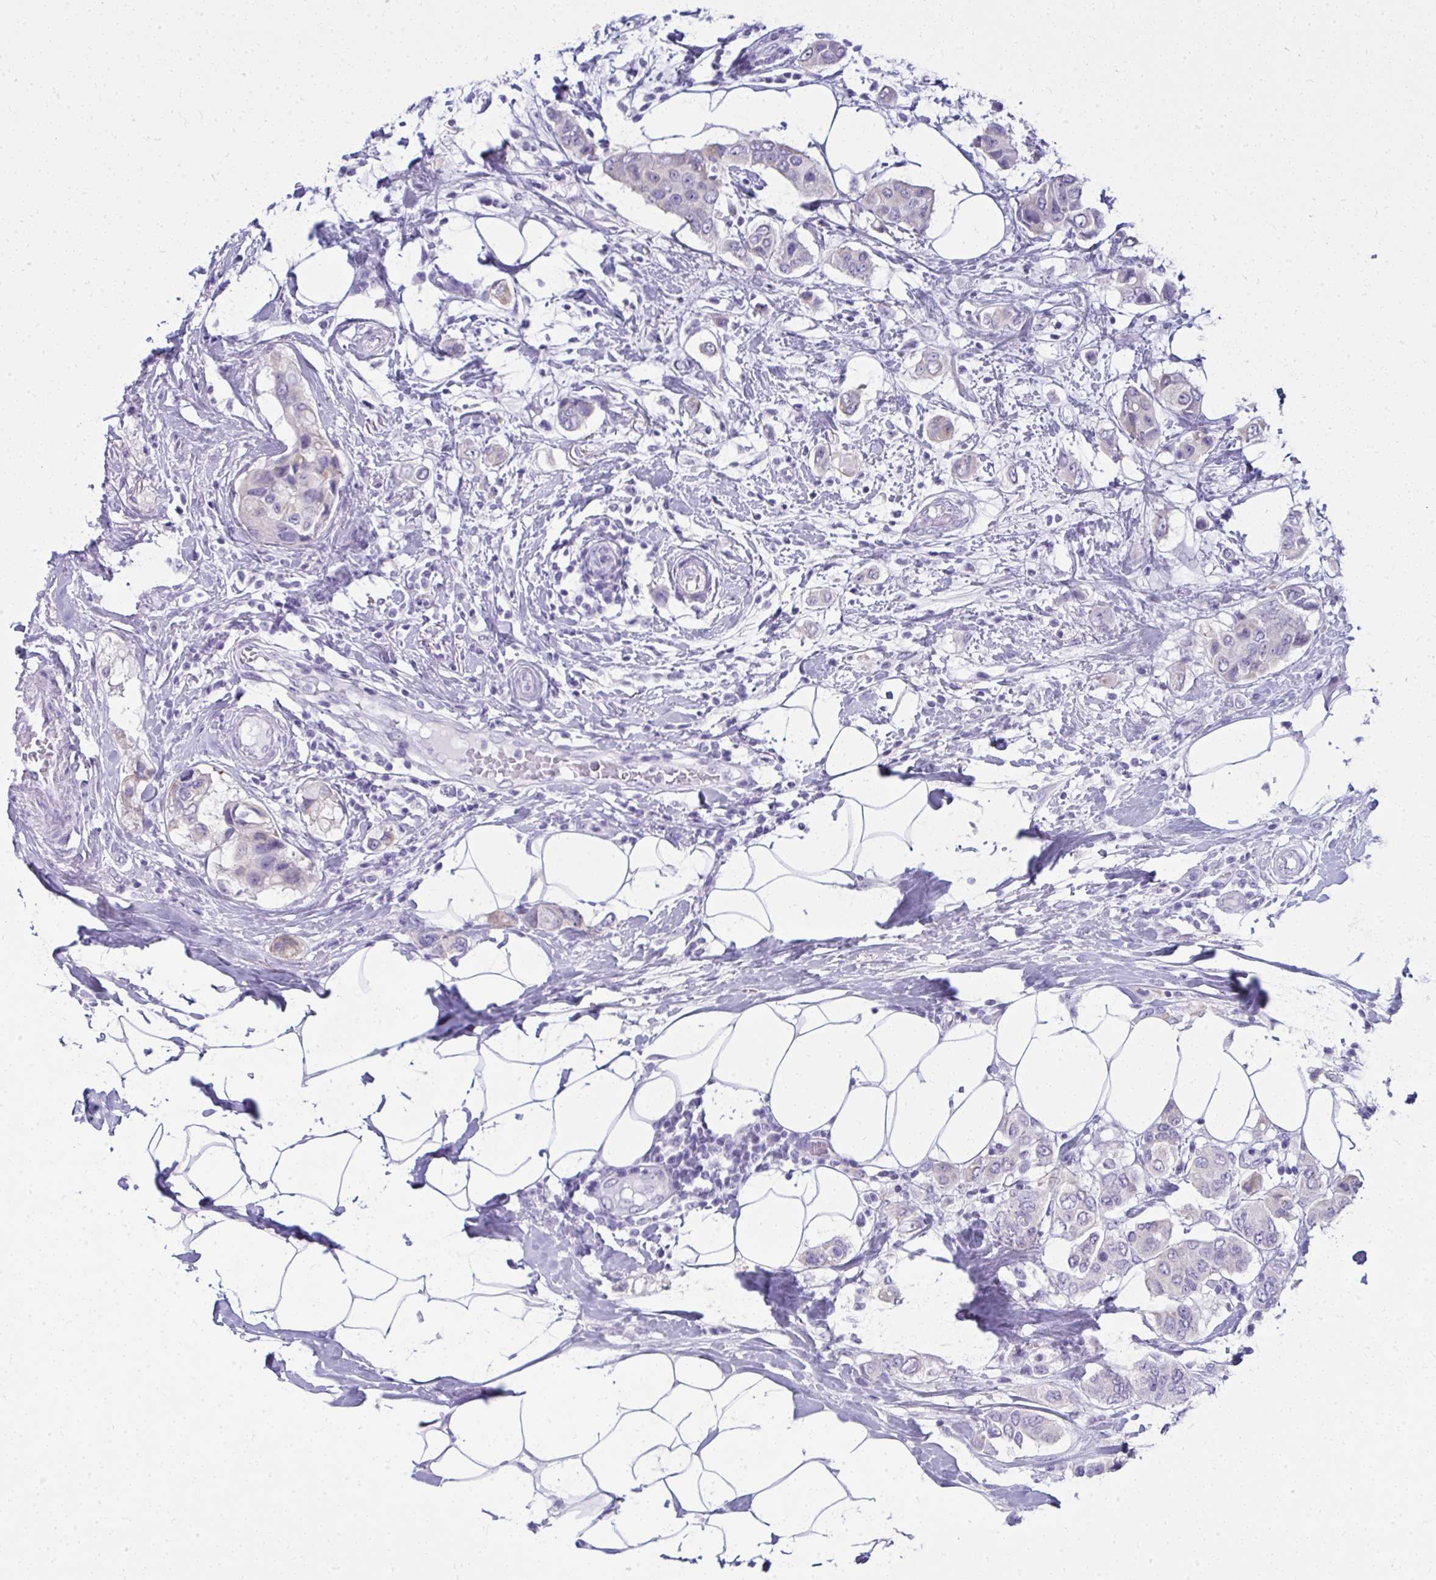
{"staining": {"intensity": "negative", "quantity": "none", "location": "none"}, "tissue": "breast cancer", "cell_type": "Tumor cells", "image_type": "cancer", "snomed": [{"axis": "morphology", "description": "Lobular carcinoma"}, {"axis": "topography", "description": "Breast"}], "caption": "The IHC photomicrograph has no significant staining in tumor cells of breast lobular carcinoma tissue.", "gene": "QDPR", "patient": {"sex": "female", "age": 51}}